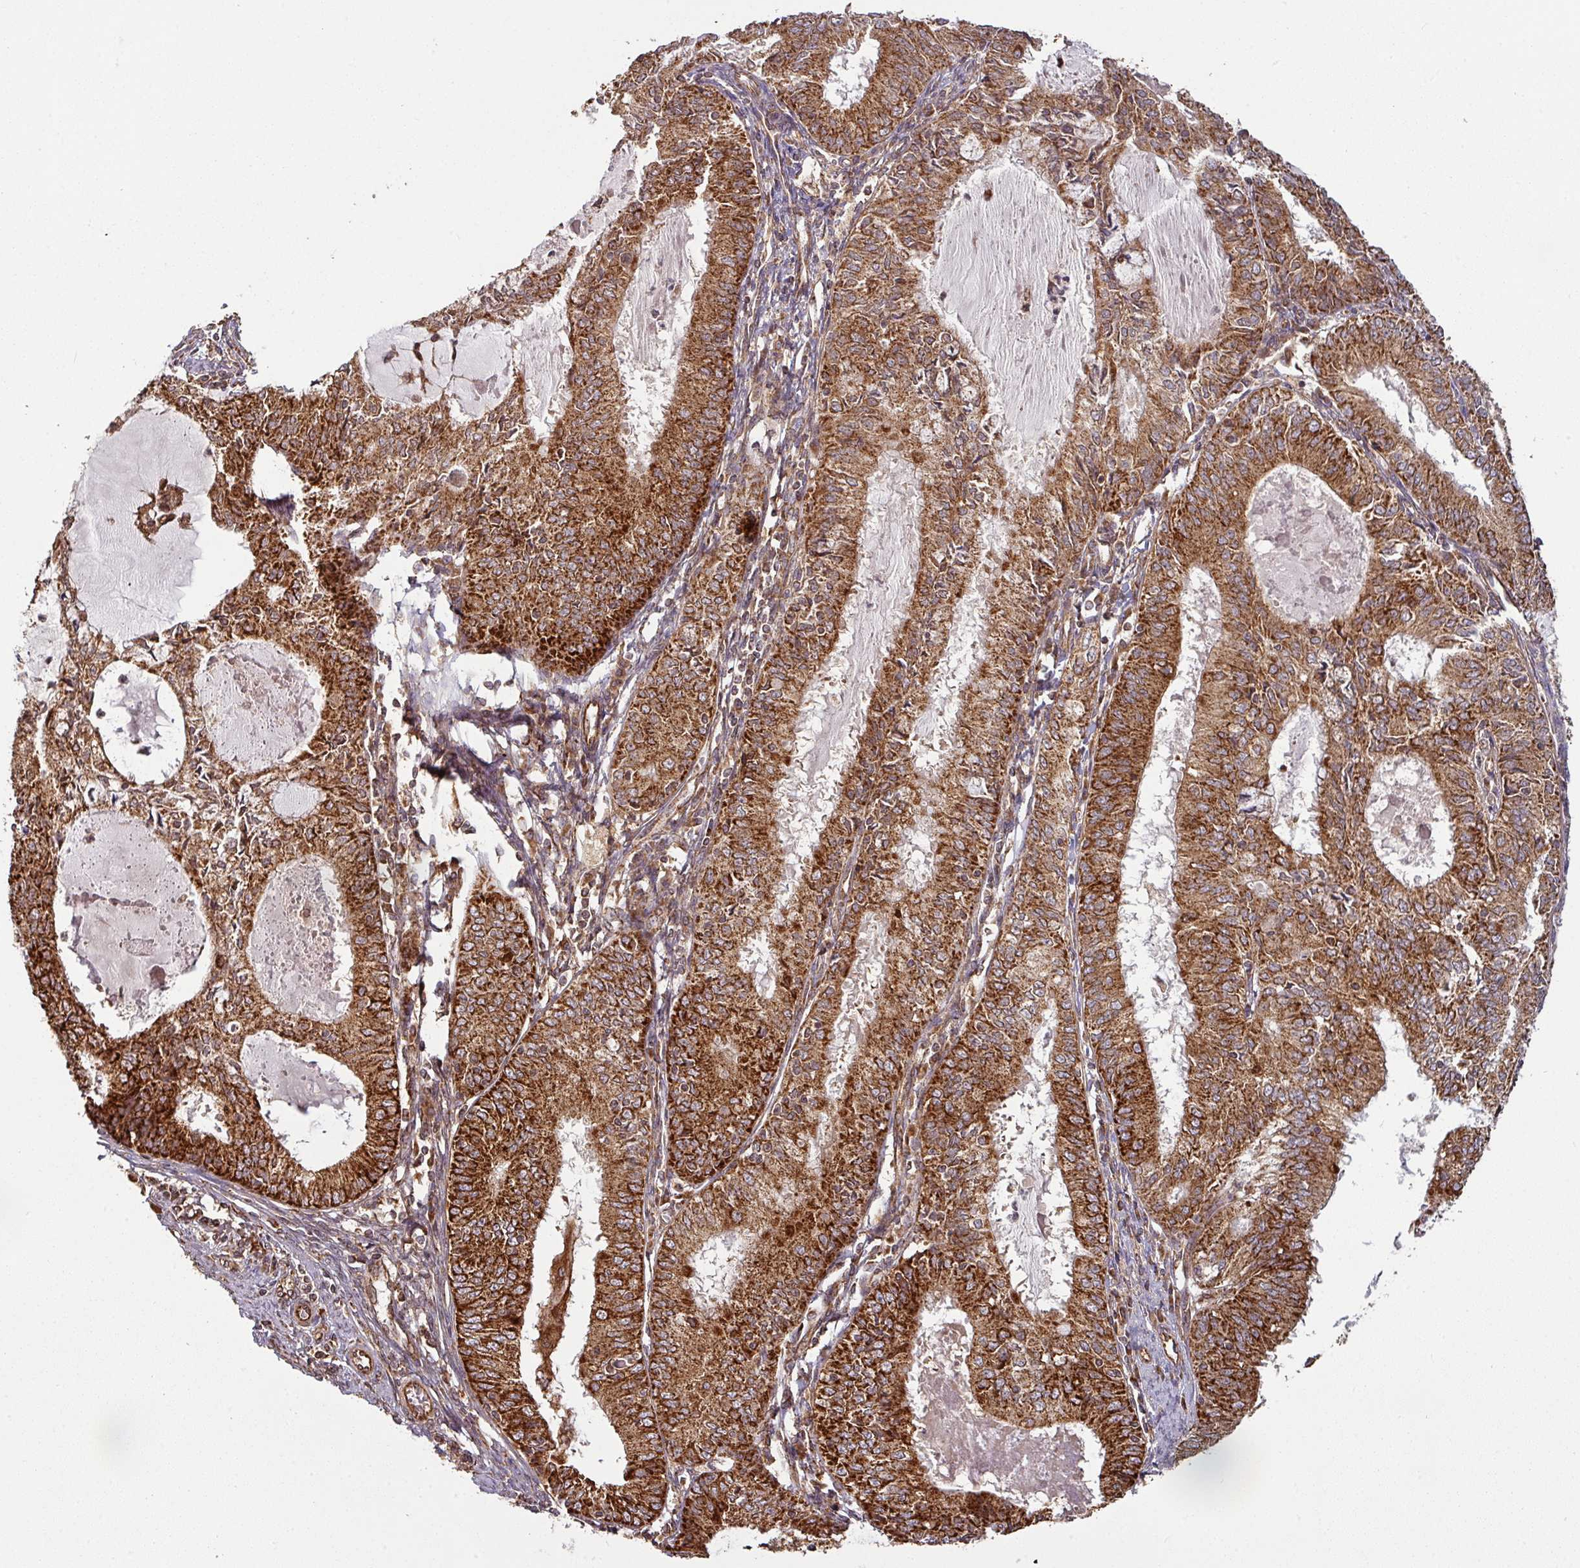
{"staining": {"intensity": "strong", "quantity": ">75%", "location": "cytoplasmic/membranous"}, "tissue": "endometrial cancer", "cell_type": "Tumor cells", "image_type": "cancer", "snomed": [{"axis": "morphology", "description": "Adenocarcinoma, NOS"}, {"axis": "topography", "description": "Endometrium"}], "caption": "Endometrial adenocarcinoma stained with DAB IHC reveals high levels of strong cytoplasmic/membranous positivity in about >75% of tumor cells. The protein of interest is shown in brown color, while the nuclei are stained blue.", "gene": "TRAP1", "patient": {"sex": "female", "age": 57}}